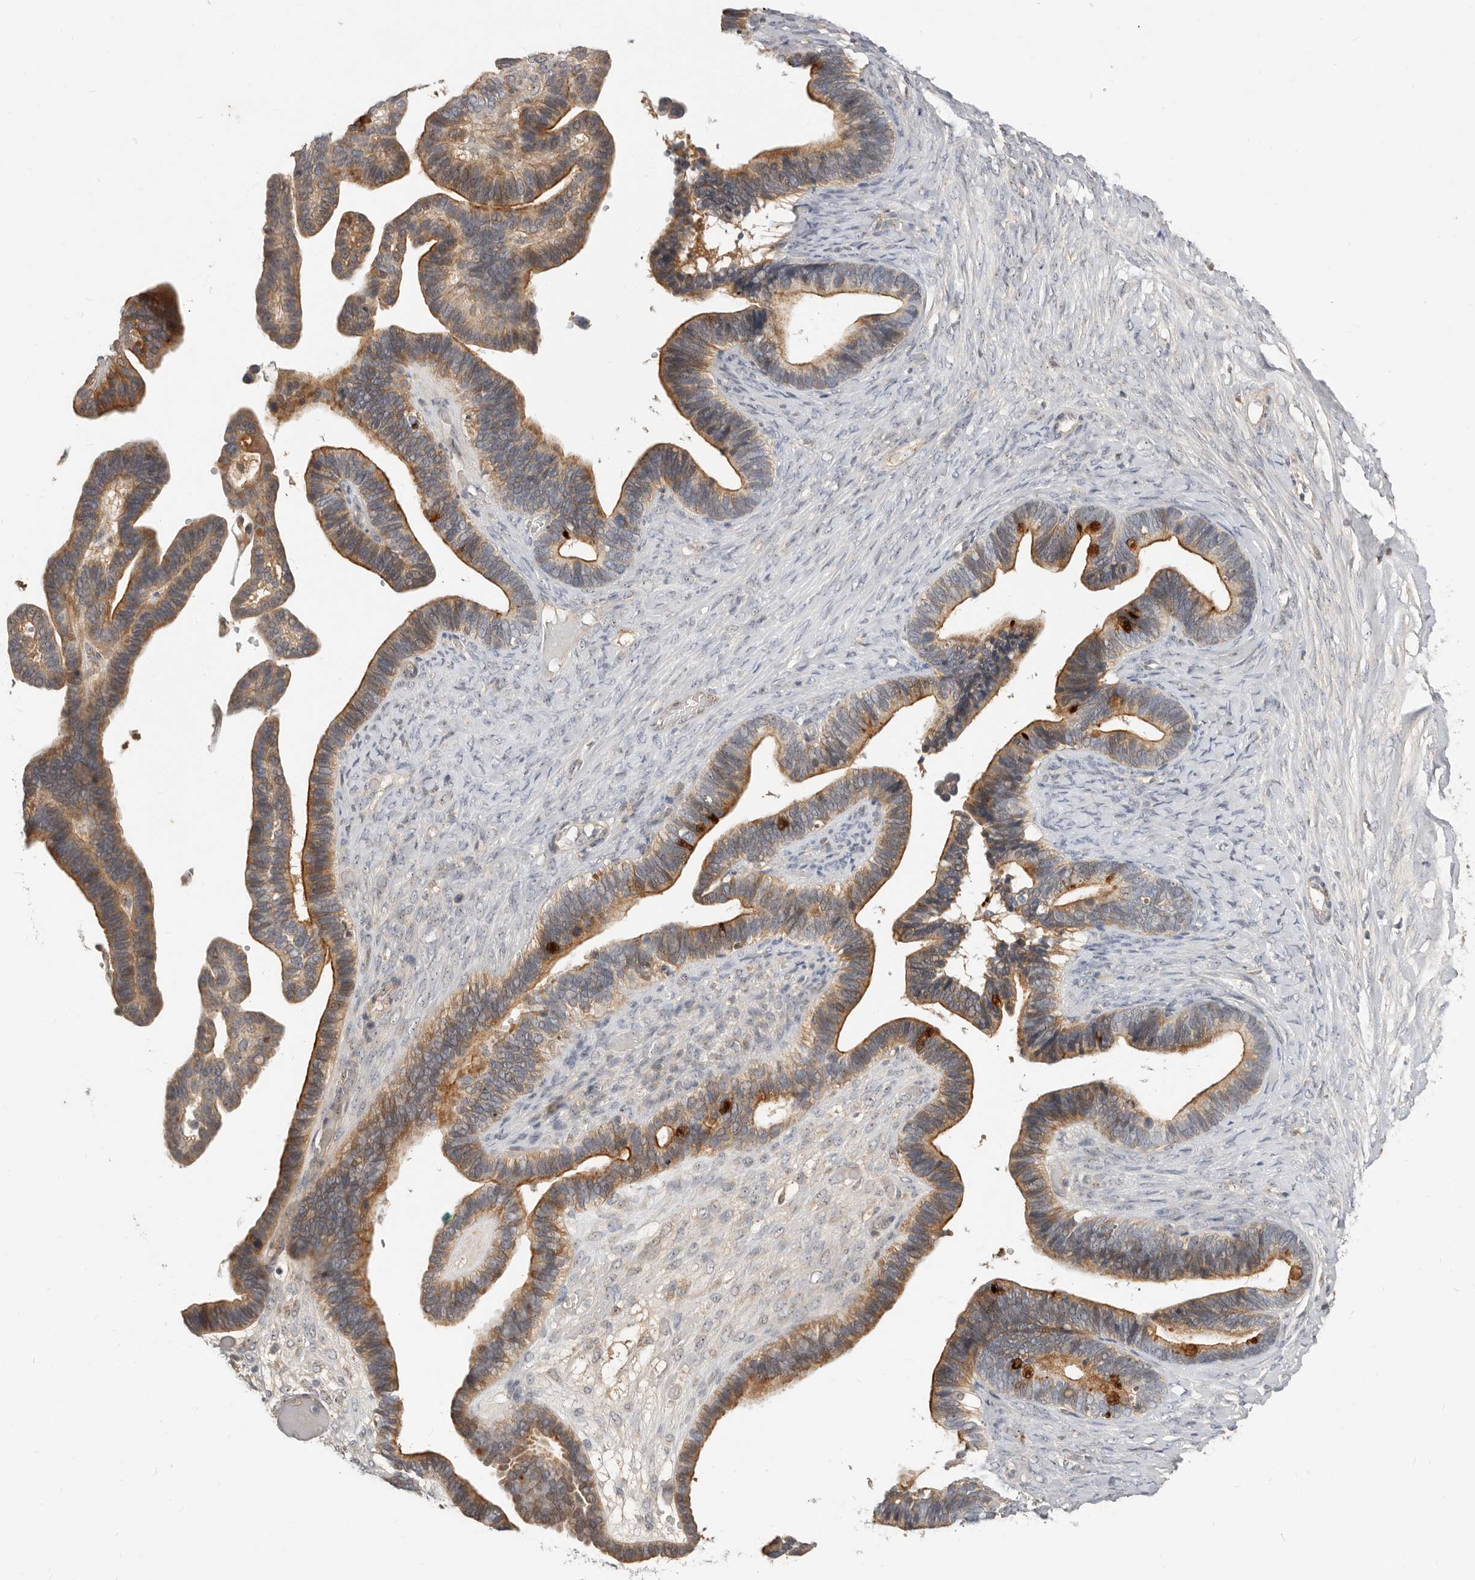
{"staining": {"intensity": "moderate", "quantity": ">75%", "location": "cytoplasmic/membranous"}, "tissue": "ovarian cancer", "cell_type": "Tumor cells", "image_type": "cancer", "snomed": [{"axis": "morphology", "description": "Cystadenocarcinoma, serous, NOS"}, {"axis": "topography", "description": "Ovary"}], "caption": "The histopathology image shows a brown stain indicating the presence of a protein in the cytoplasmic/membranous of tumor cells in serous cystadenocarcinoma (ovarian).", "gene": "MICALL2", "patient": {"sex": "female", "age": 56}}